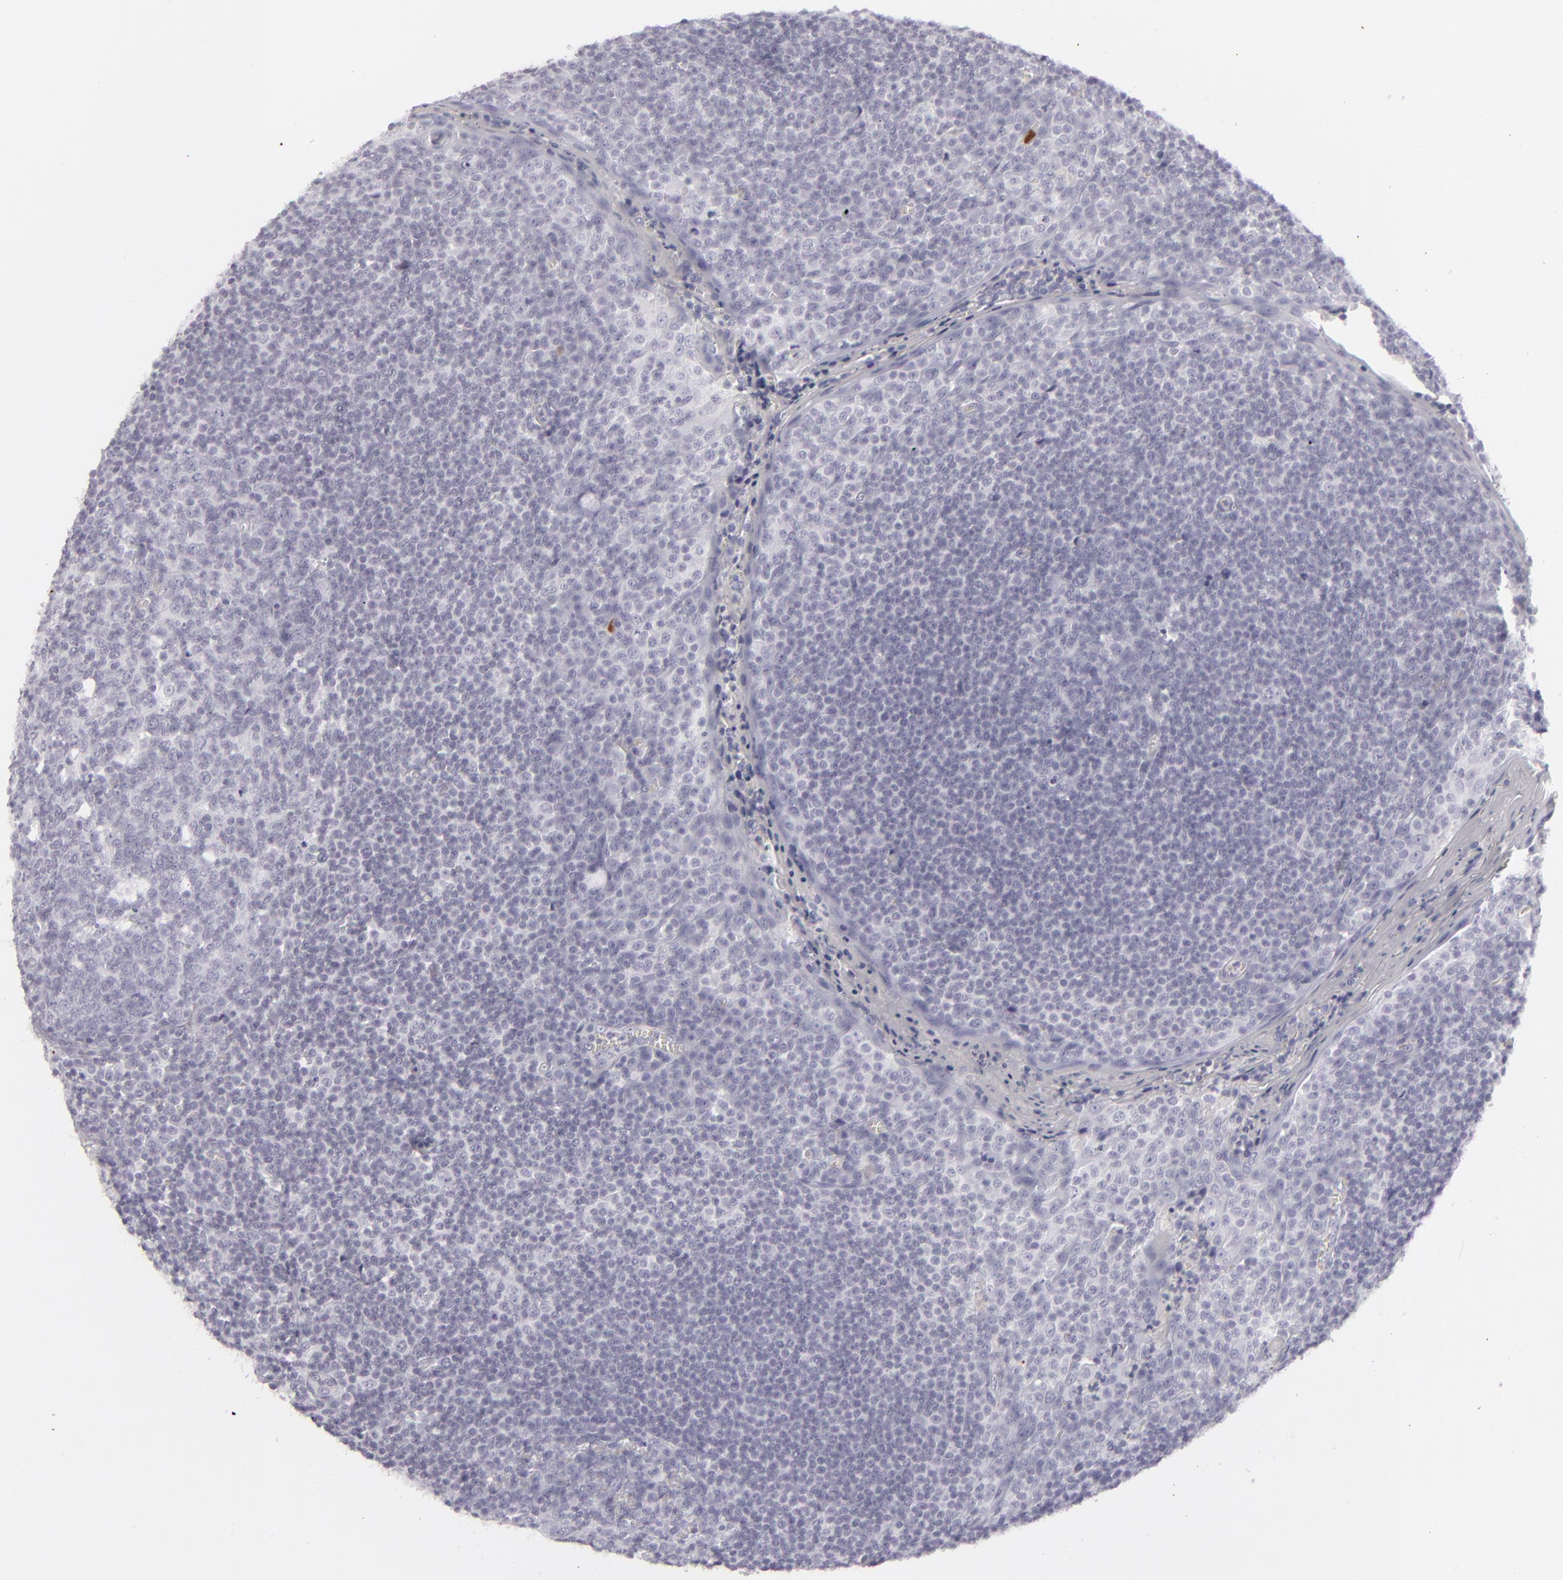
{"staining": {"intensity": "negative", "quantity": "none", "location": "none"}, "tissue": "tonsil", "cell_type": "Germinal center cells", "image_type": "normal", "snomed": [{"axis": "morphology", "description": "Normal tissue, NOS"}, {"axis": "topography", "description": "Tonsil"}], "caption": "Protein analysis of unremarkable tonsil displays no significant staining in germinal center cells. (DAB IHC, high magnification).", "gene": "KRT1", "patient": {"sex": "male", "age": 31}}